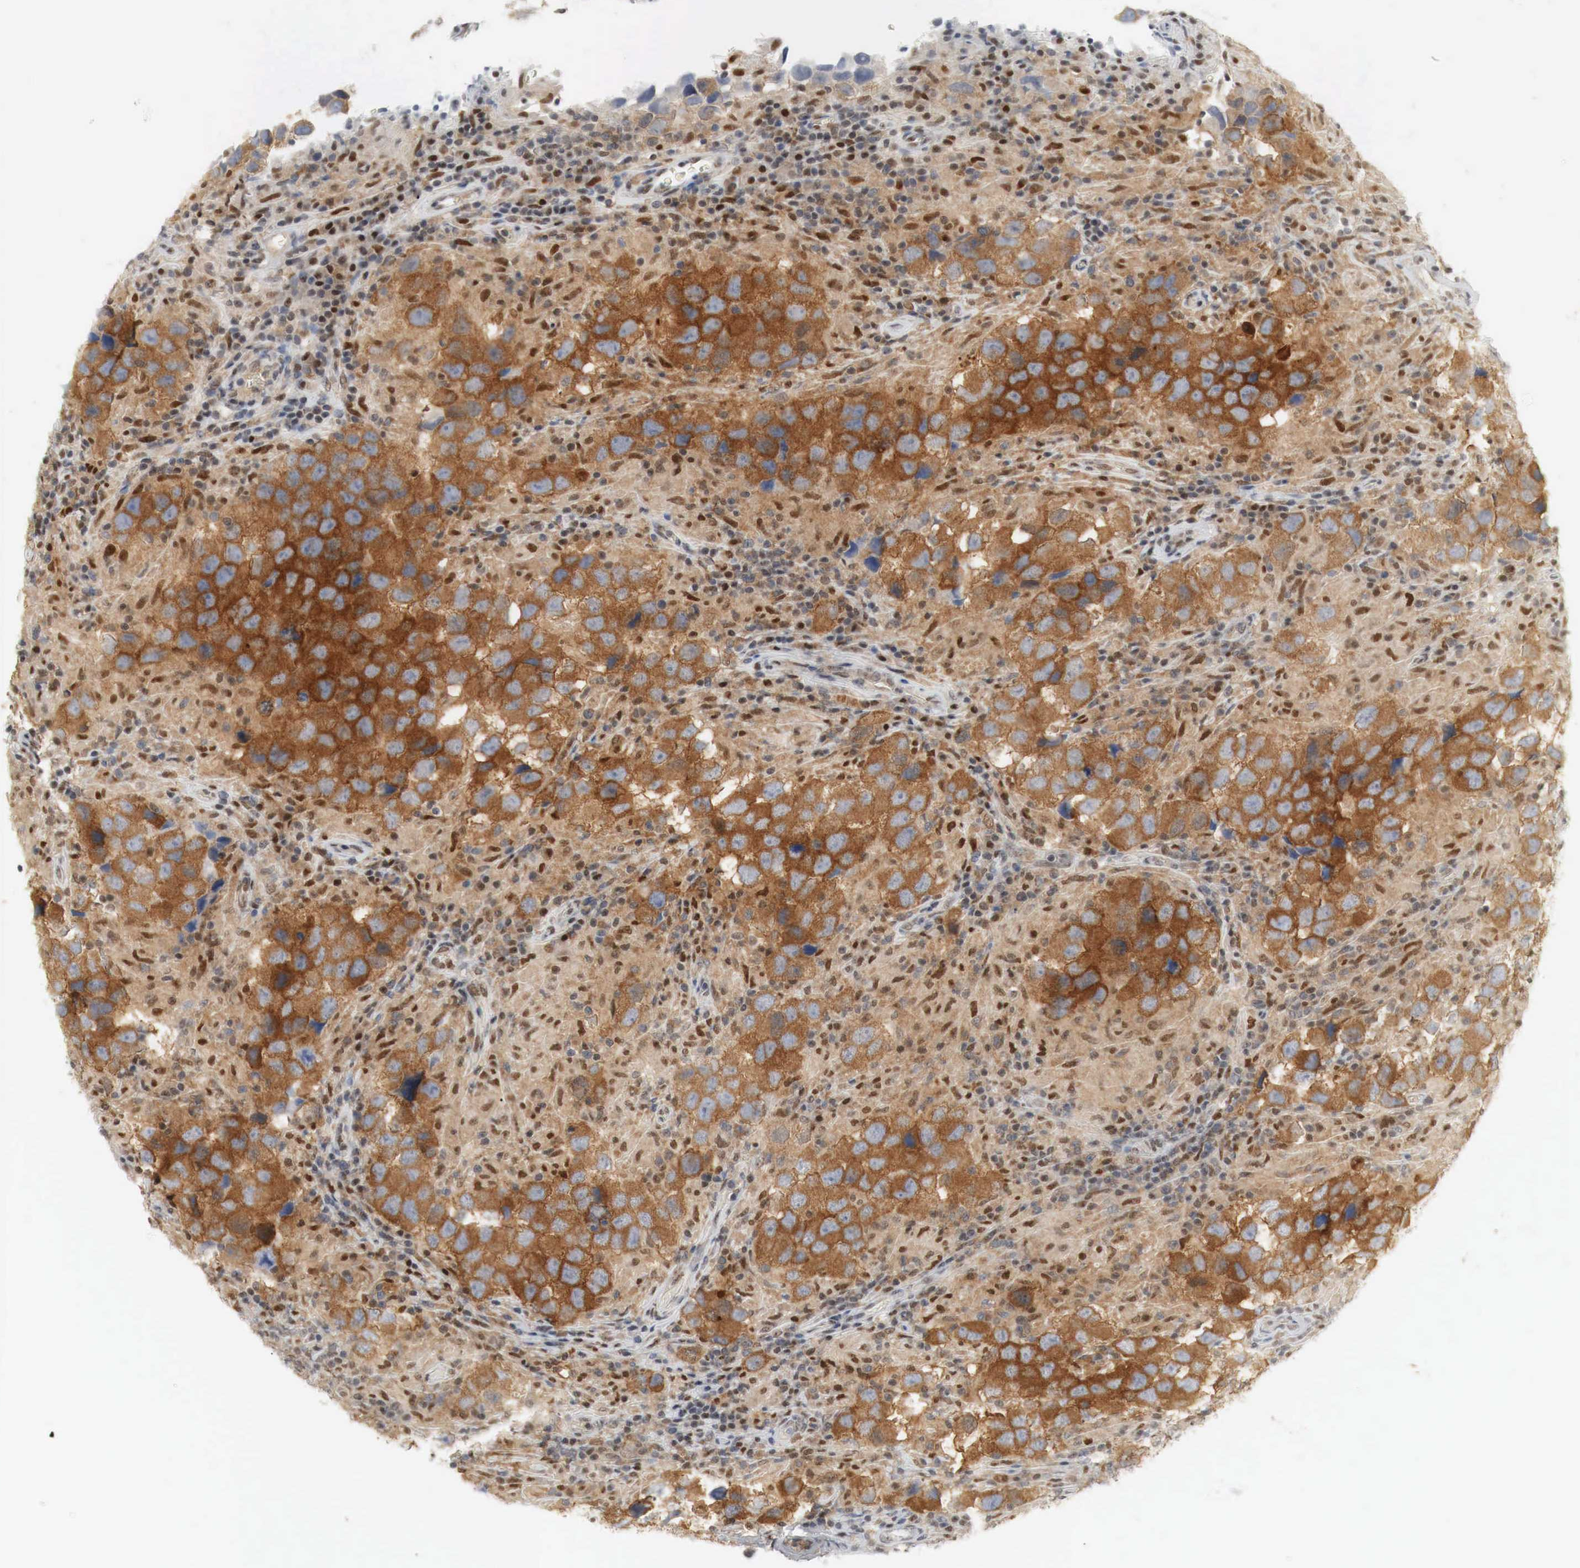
{"staining": {"intensity": "strong", "quantity": ">75%", "location": "cytoplasmic/membranous"}, "tissue": "testis cancer", "cell_type": "Tumor cells", "image_type": "cancer", "snomed": [{"axis": "morphology", "description": "Carcinoma, Embryonal, NOS"}, {"axis": "topography", "description": "Testis"}], "caption": "This histopathology image demonstrates immunohistochemistry staining of embryonal carcinoma (testis), with high strong cytoplasmic/membranous staining in about >75% of tumor cells.", "gene": "MYC", "patient": {"sex": "male", "age": 21}}